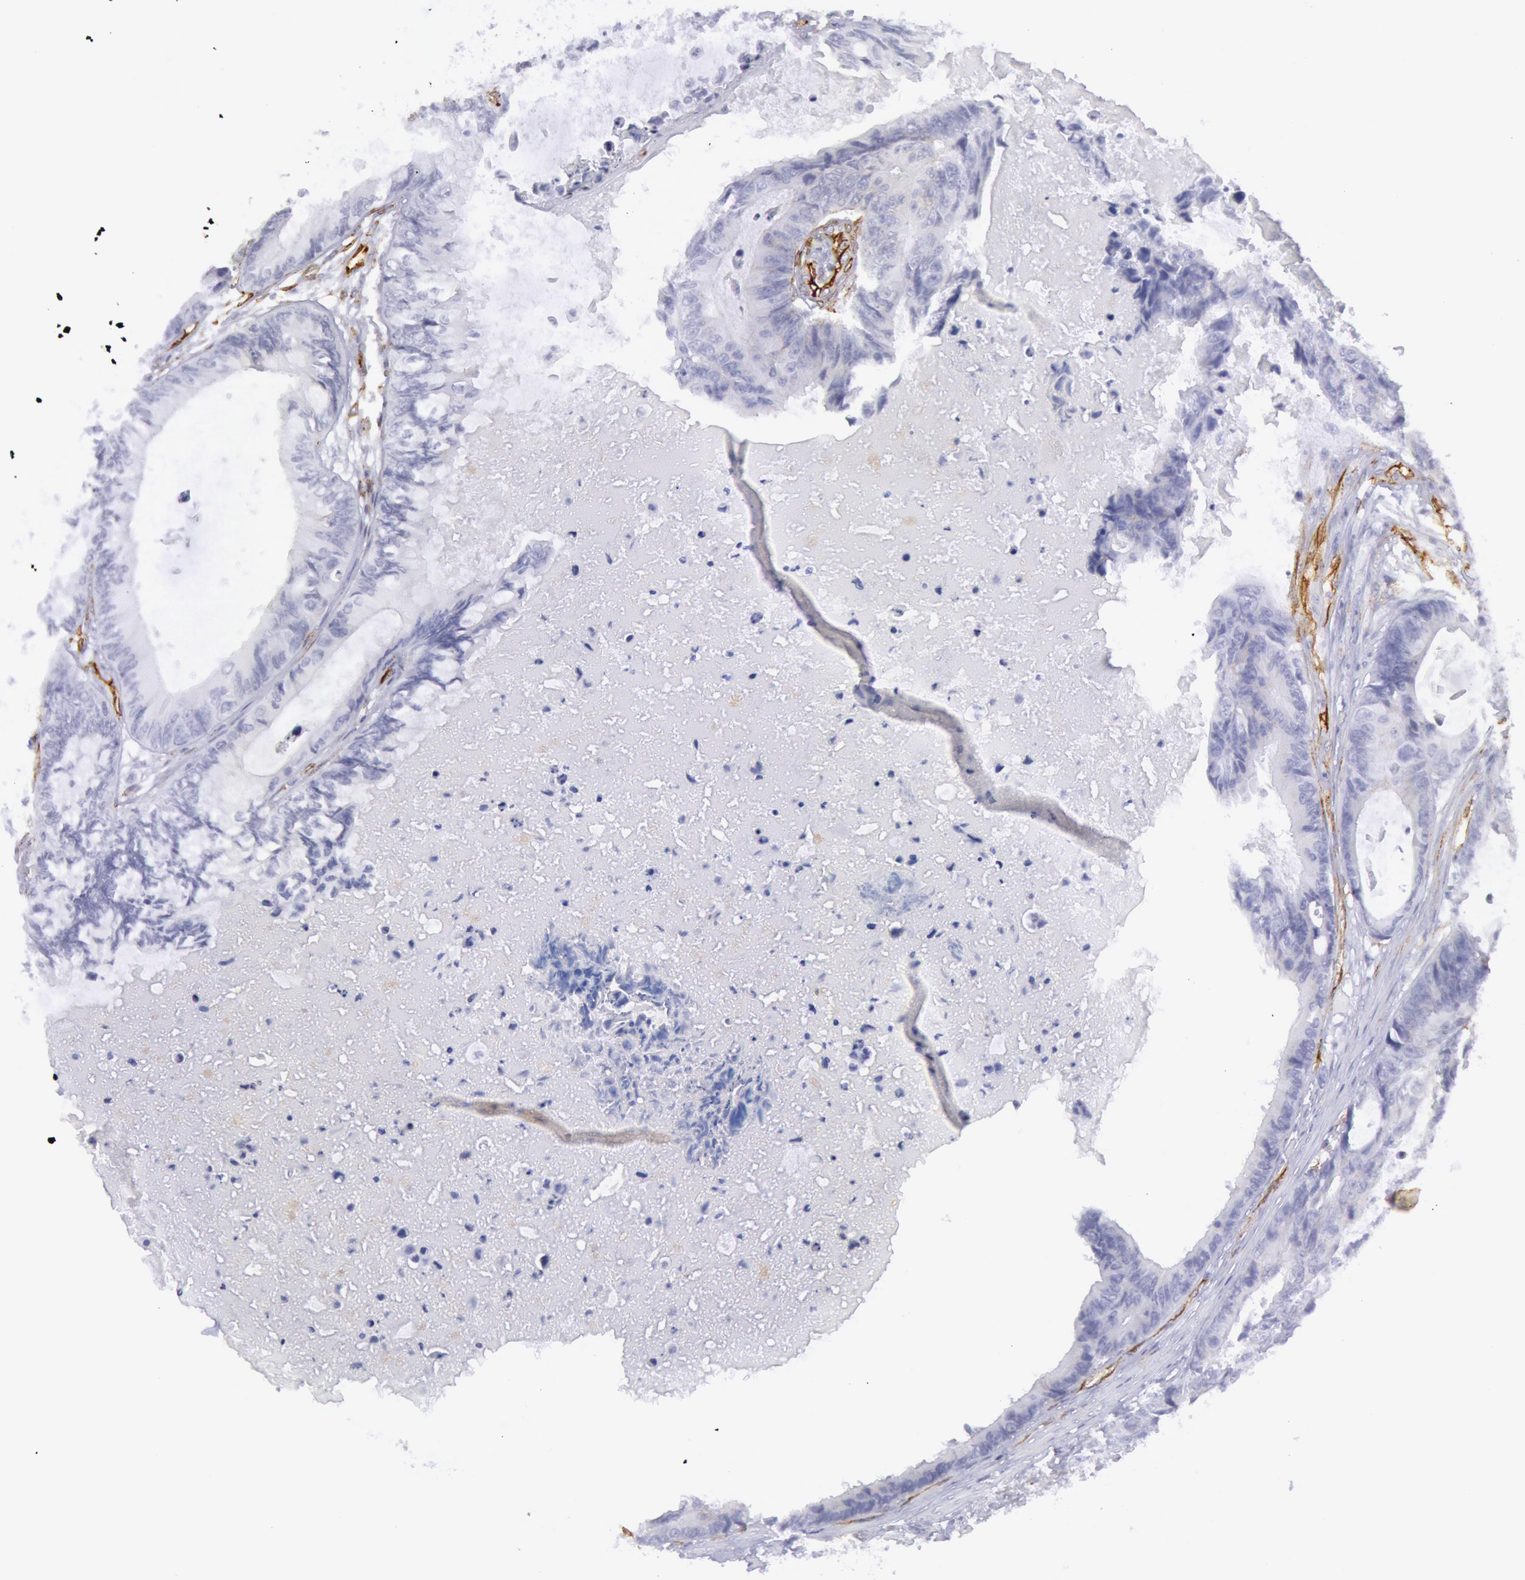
{"staining": {"intensity": "negative", "quantity": "none", "location": "none"}, "tissue": "colorectal cancer", "cell_type": "Tumor cells", "image_type": "cancer", "snomed": [{"axis": "morphology", "description": "Adenocarcinoma, NOS"}, {"axis": "topography", "description": "Rectum"}], "caption": "An image of colorectal cancer stained for a protein reveals no brown staining in tumor cells. (Stains: DAB immunohistochemistry (IHC) with hematoxylin counter stain, Microscopy: brightfield microscopy at high magnification).", "gene": "CDH13", "patient": {"sex": "female", "age": 98}}